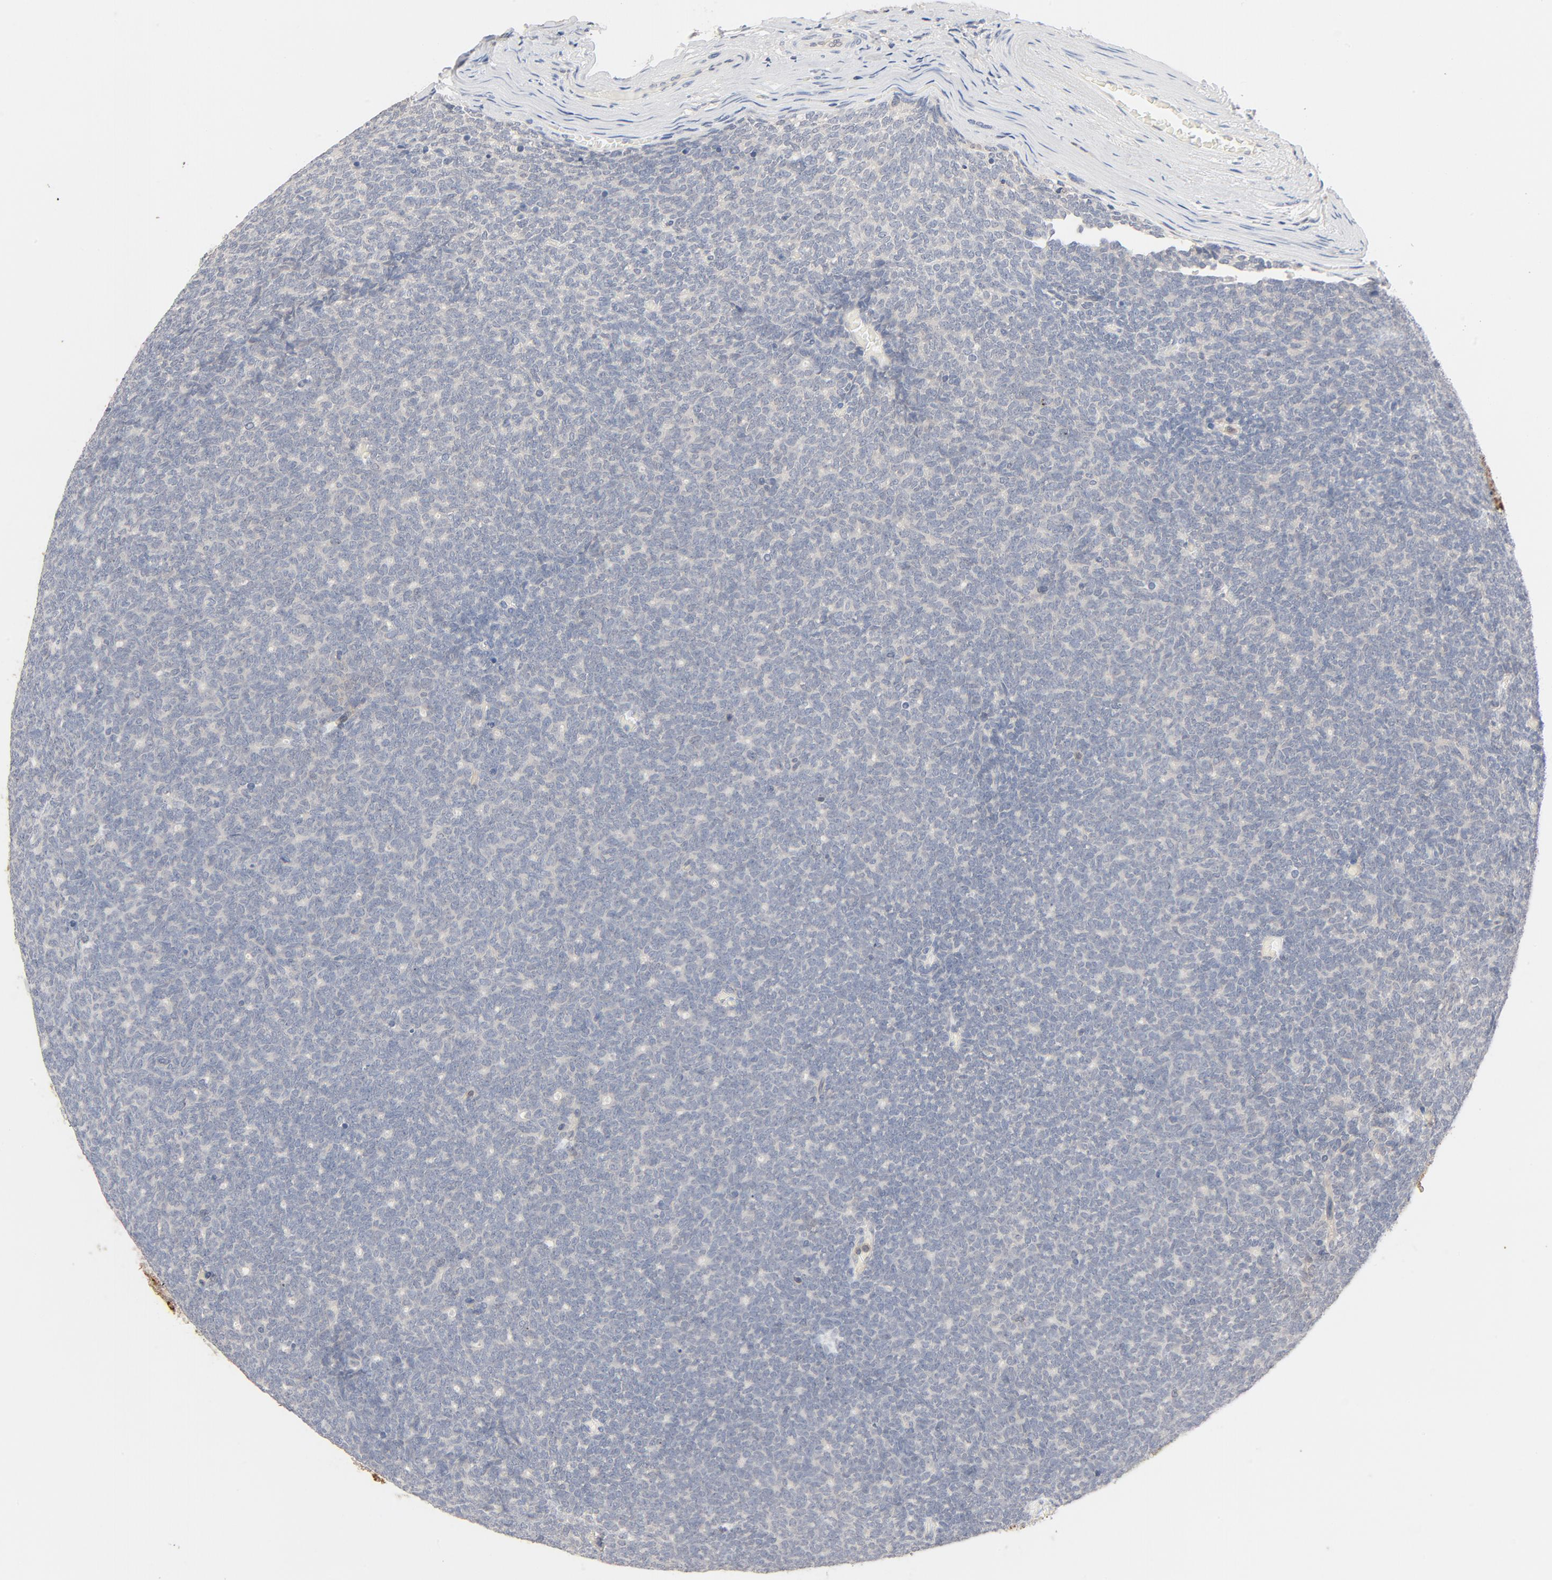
{"staining": {"intensity": "negative", "quantity": "none", "location": "none"}, "tissue": "renal cancer", "cell_type": "Tumor cells", "image_type": "cancer", "snomed": [{"axis": "morphology", "description": "Neoplasm, malignant, NOS"}, {"axis": "topography", "description": "Kidney"}], "caption": "Tumor cells are negative for brown protein staining in neoplasm (malignant) (renal).", "gene": "STAT1", "patient": {"sex": "male", "age": 28}}